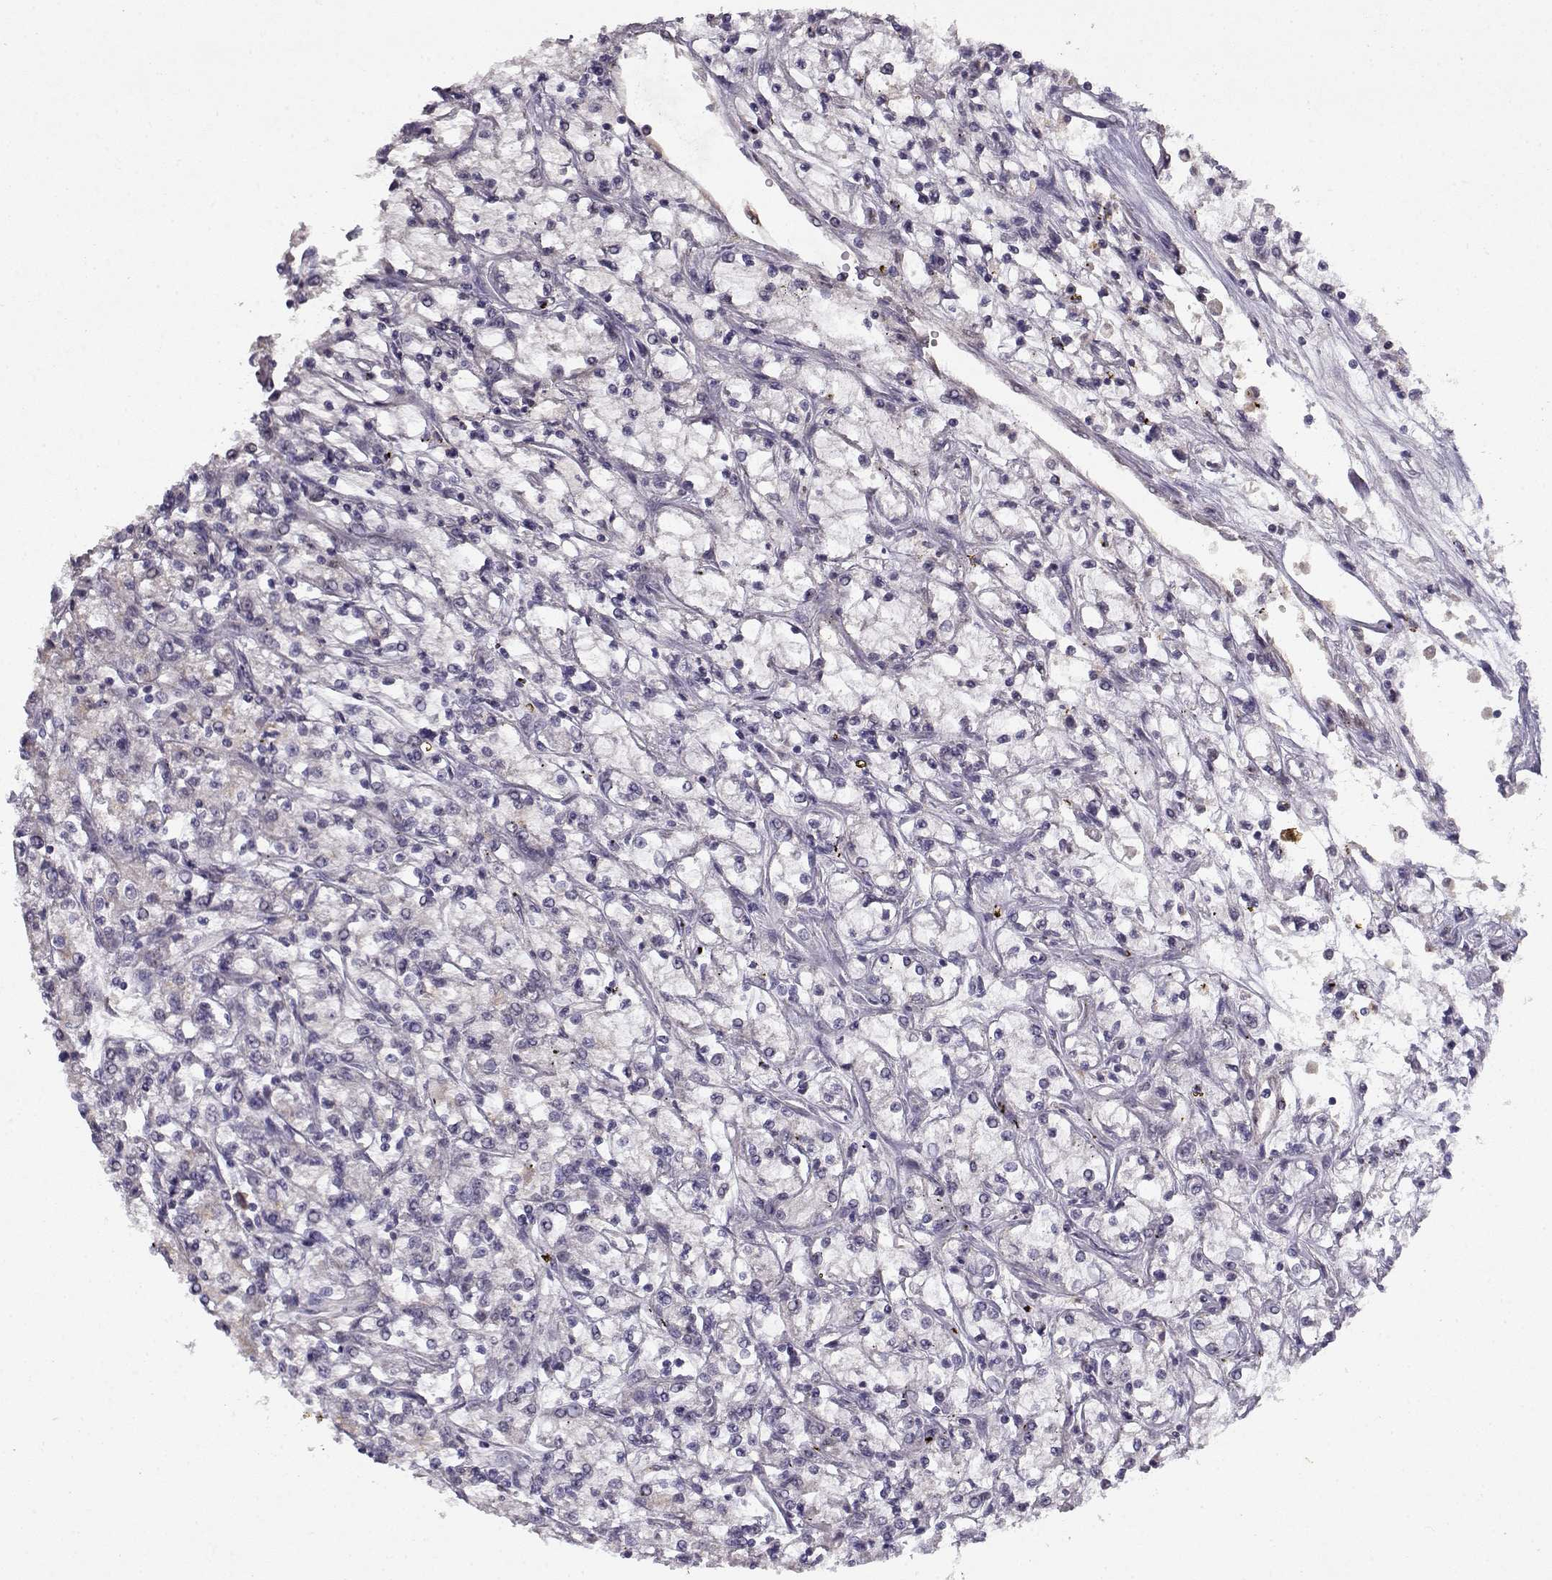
{"staining": {"intensity": "negative", "quantity": "none", "location": "none"}, "tissue": "renal cancer", "cell_type": "Tumor cells", "image_type": "cancer", "snomed": [{"axis": "morphology", "description": "Adenocarcinoma, NOS"}, {"axis": "topography", "description": "Kidney"}], "caption": "Immunohistochemical staining of human adenocarcinoma (renal) reveals no significant positivity in tumor cells.", "gene": "BMX", "patient": {"sex": "female", "age": 59}}